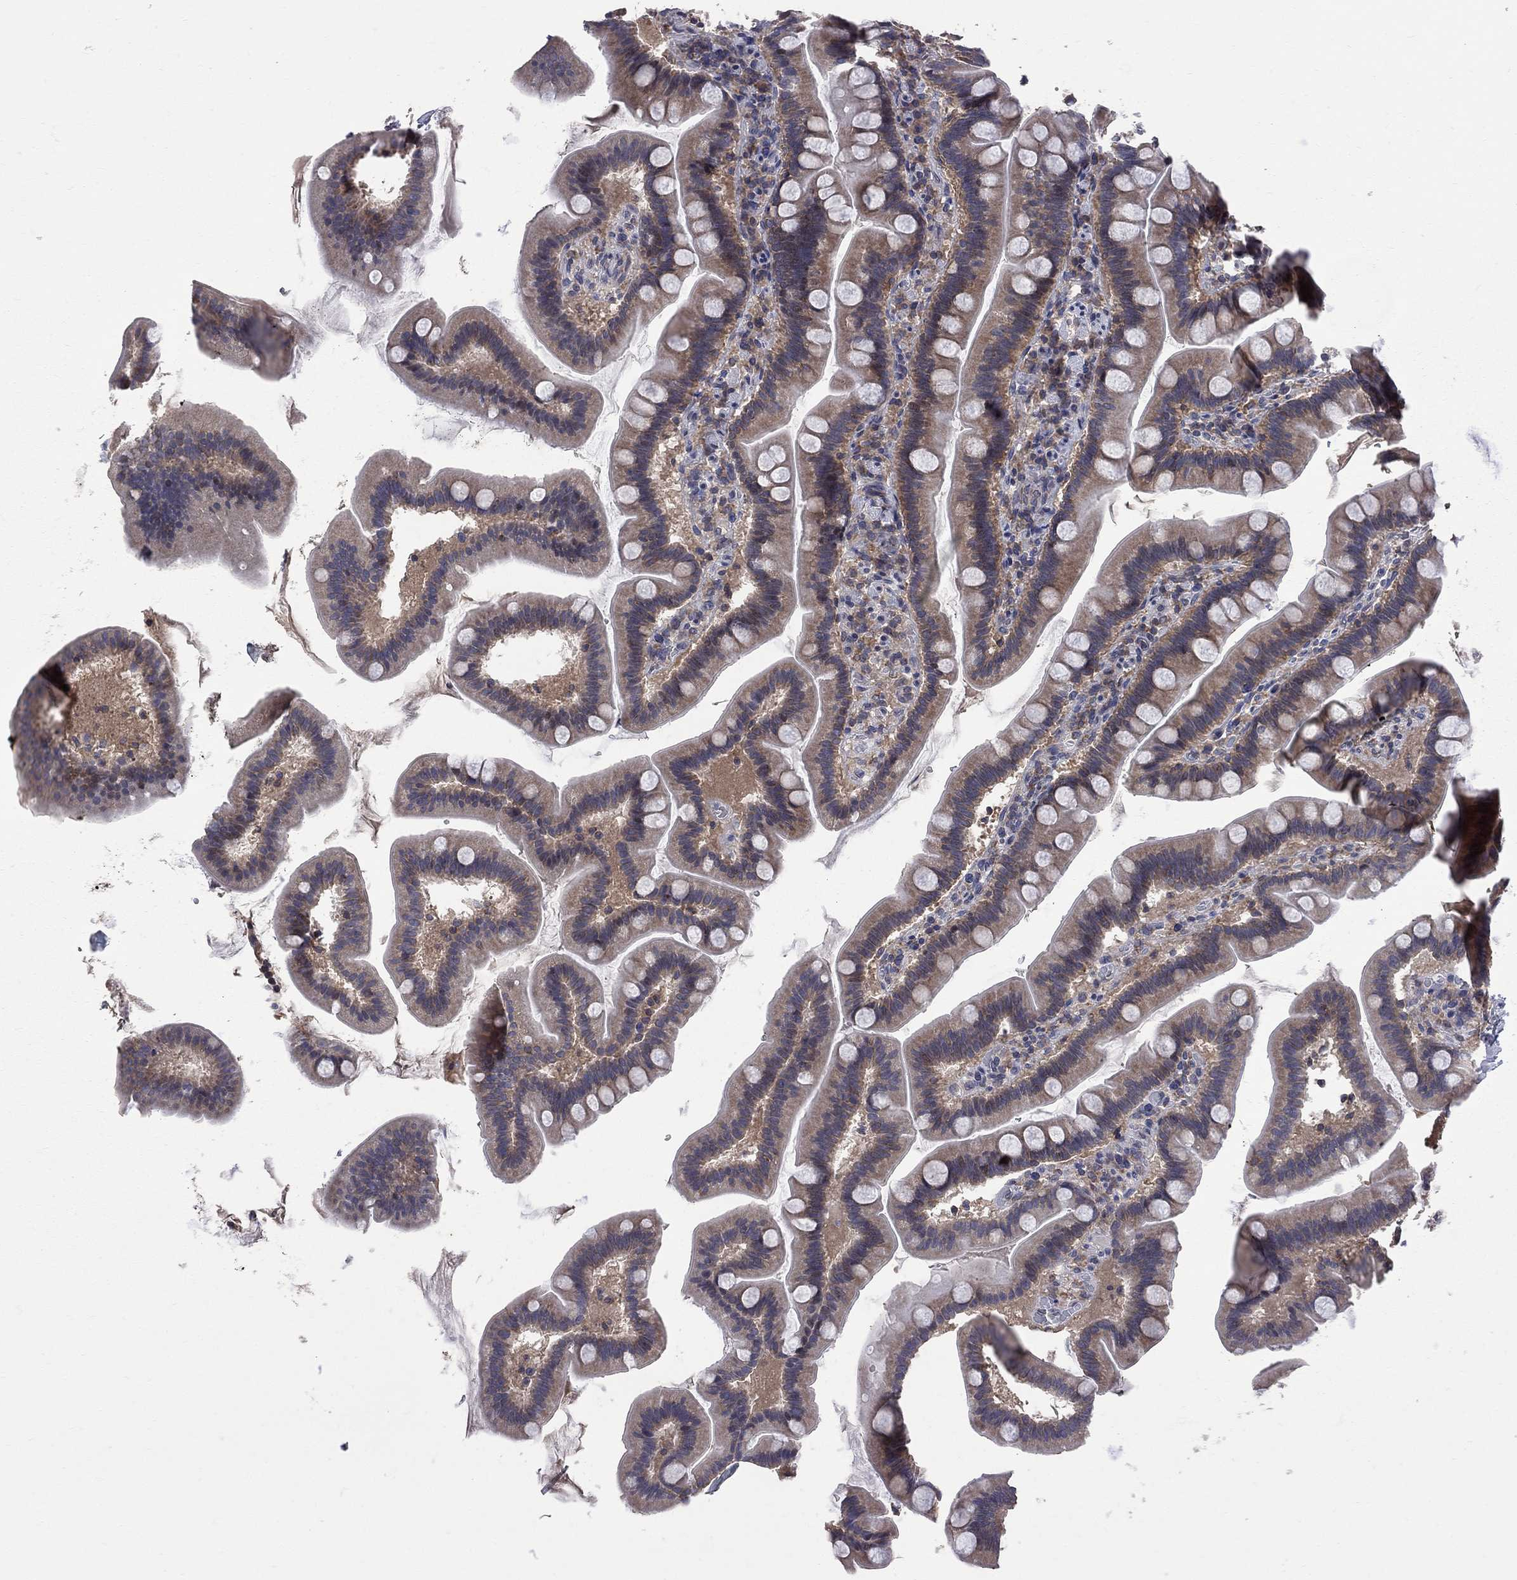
{"staining": {"intensity": "moderate", "quantity": "25%-75%", "location": "cytoplasmic/membranous"}, "tissue": "duodenum", "cell_type": "Glandular cells", "image_type": "normal", "snomed": [{"axis": "morphology", "description": "Normal tissue, NOS"}, {"axis": "topography", "description": "Duodenum"}], "caption": "IHC photomicrograph of normal duodenum: human duodenum stained using IHC displays medium levels of moderate protein expression localized specifically in the cytoplasmic/membranous of glandular cells, appearing as a cytoplasmic/membranous brown color.", "gene": "CNOT11", "patient": {"sex": "male", "age": 59}}